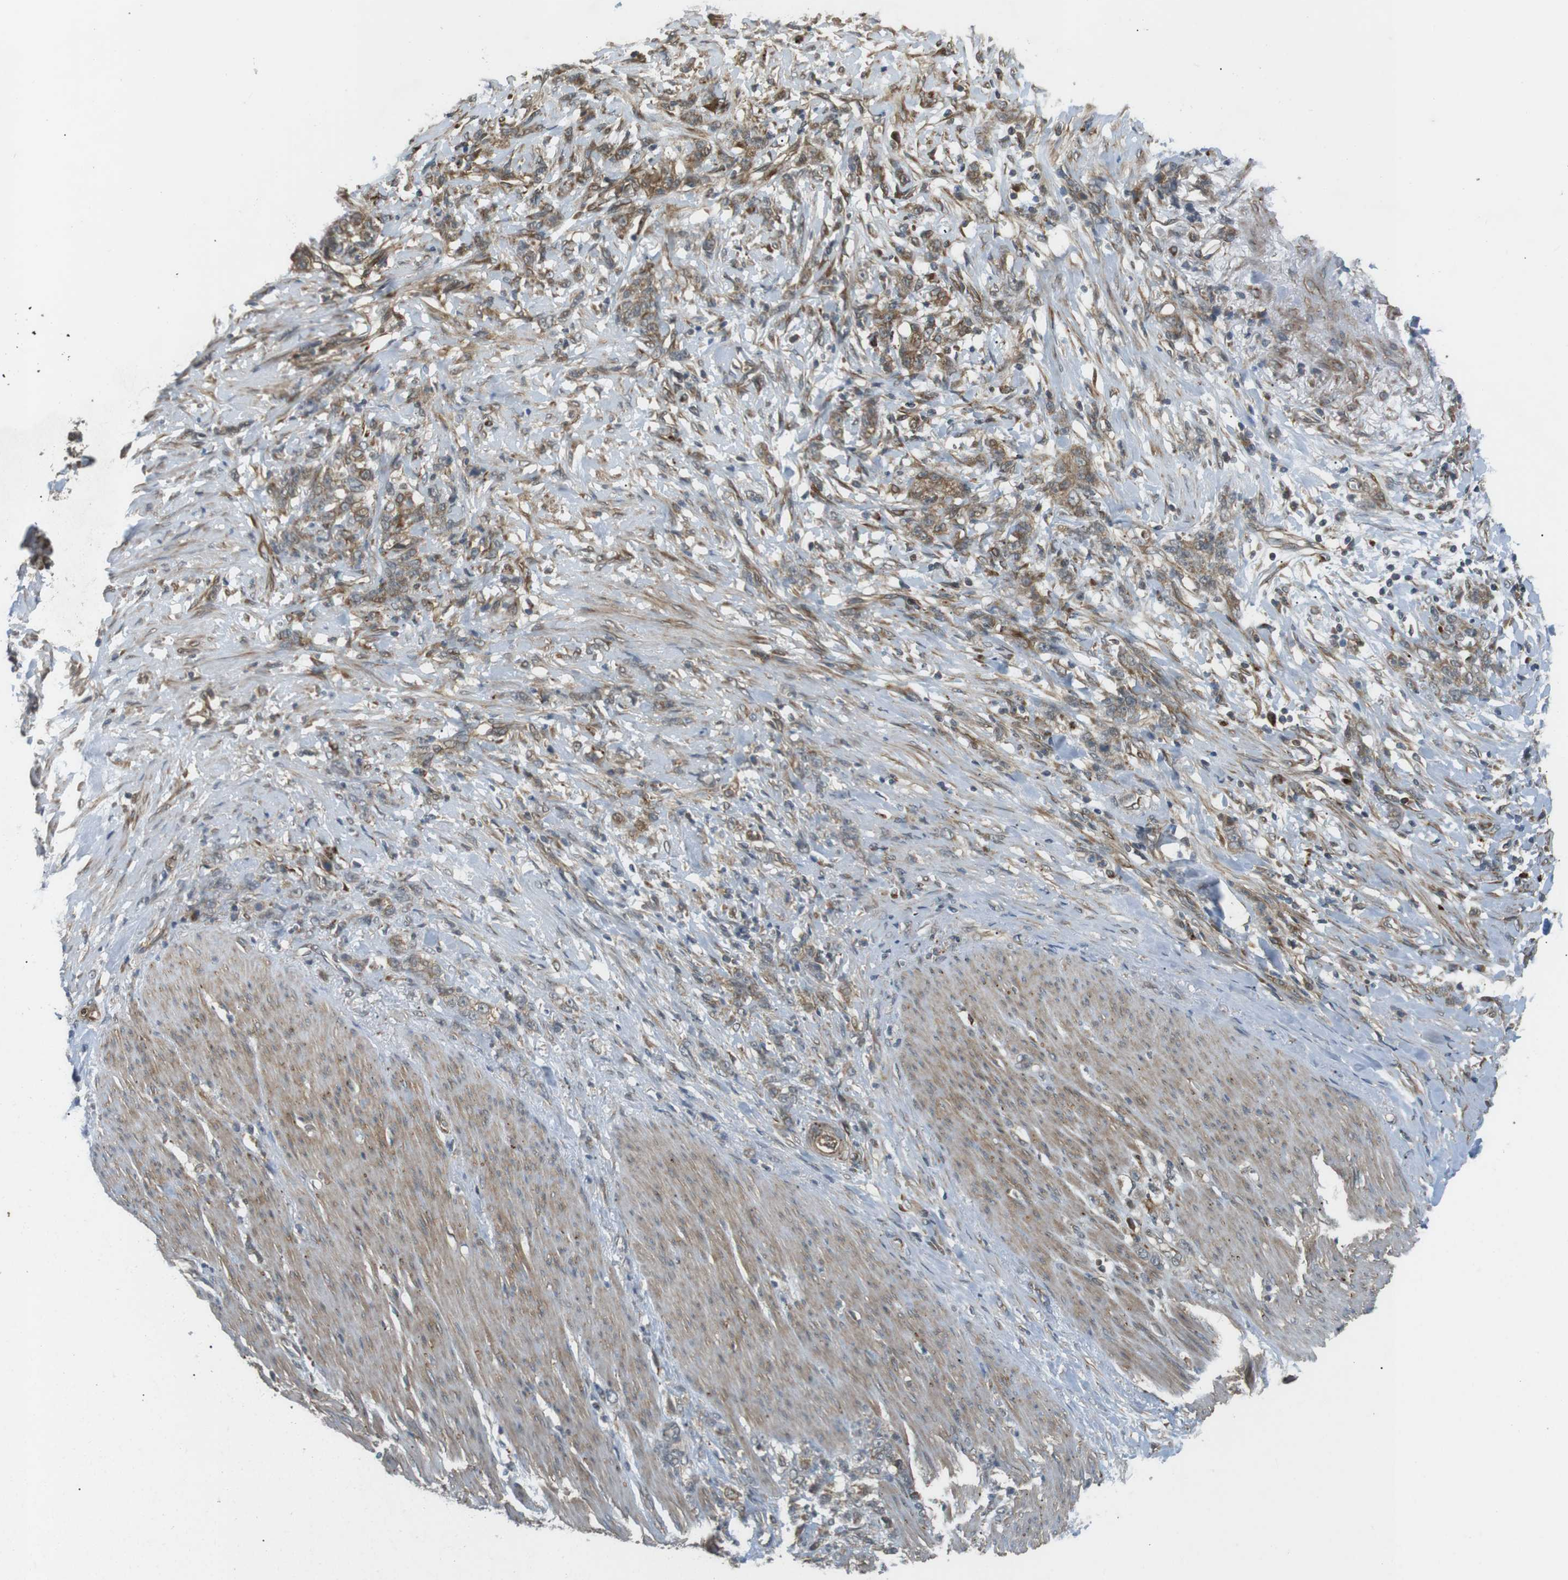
{"staining": {"intensity": "moderate", "quantity": ">75%", "location": "cytoplasmic/membranous"}, "tissue": "stomach cancer", "cell_type": "Tumor cells", "image_type": "cancer", "snomed": [{"axis": "morphology", "description": "Adenocarcinoma, NOS"}, {"axis": "topography", "description": "Stomach, lower"}], "caption": "Brown immunohistochemical staining in stomach cancer (adenocarcinoma) reveals moderate cytoplasmic/membranous positivity in about >75% of tumor cells. The staining was performed using DAB (3,3'-diaminobenzidine) to visualize the protein expression in brown, while the nuclei were stained in blue with hematoxylin (Magnification: 20x).", "gene": "KANK2", "patient": {"sex": "male", "age": 88}}